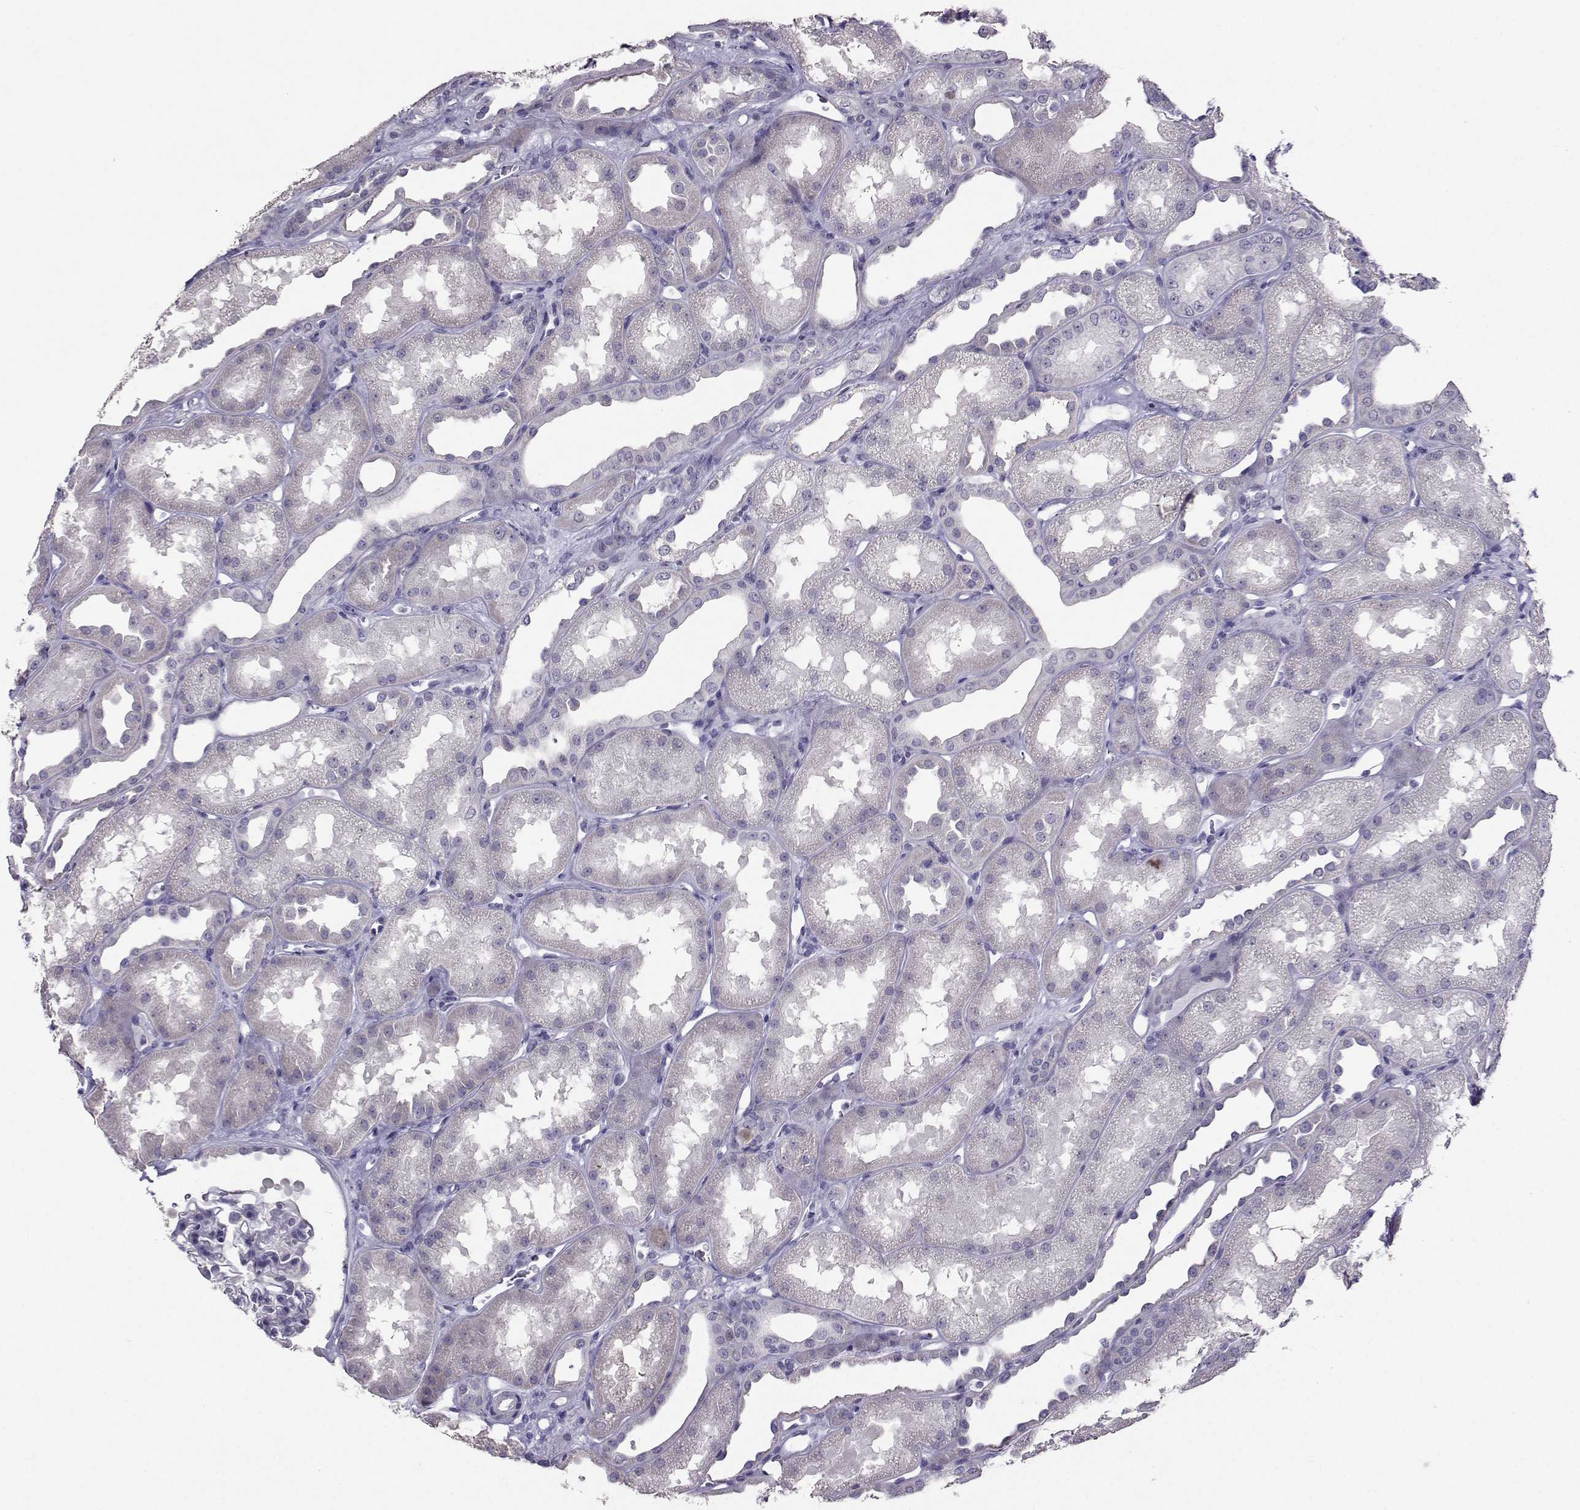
{"staining": {"intensity": "negative", "quantity": "none", "location": "none"}, "tissue": "kidney", "cell_type": "Cells in glomeruli", "image_type": "normal", "snomed": [{"axis": "morphology", "description": "Normal tissue, NOS"}, {"axis": "topography", "description": "Kidney"}], "caption": "Immunohistochemistry (IHC) of unremarkable kidney displays no positivity in cells in glomeruli. (Brightfield microscopy of DAB (3,3'-diaminobenzidine) immunohistochemistry at high magnification).", "gene": "CARTPT", "patient": {"sex": "male", "age": 61}}